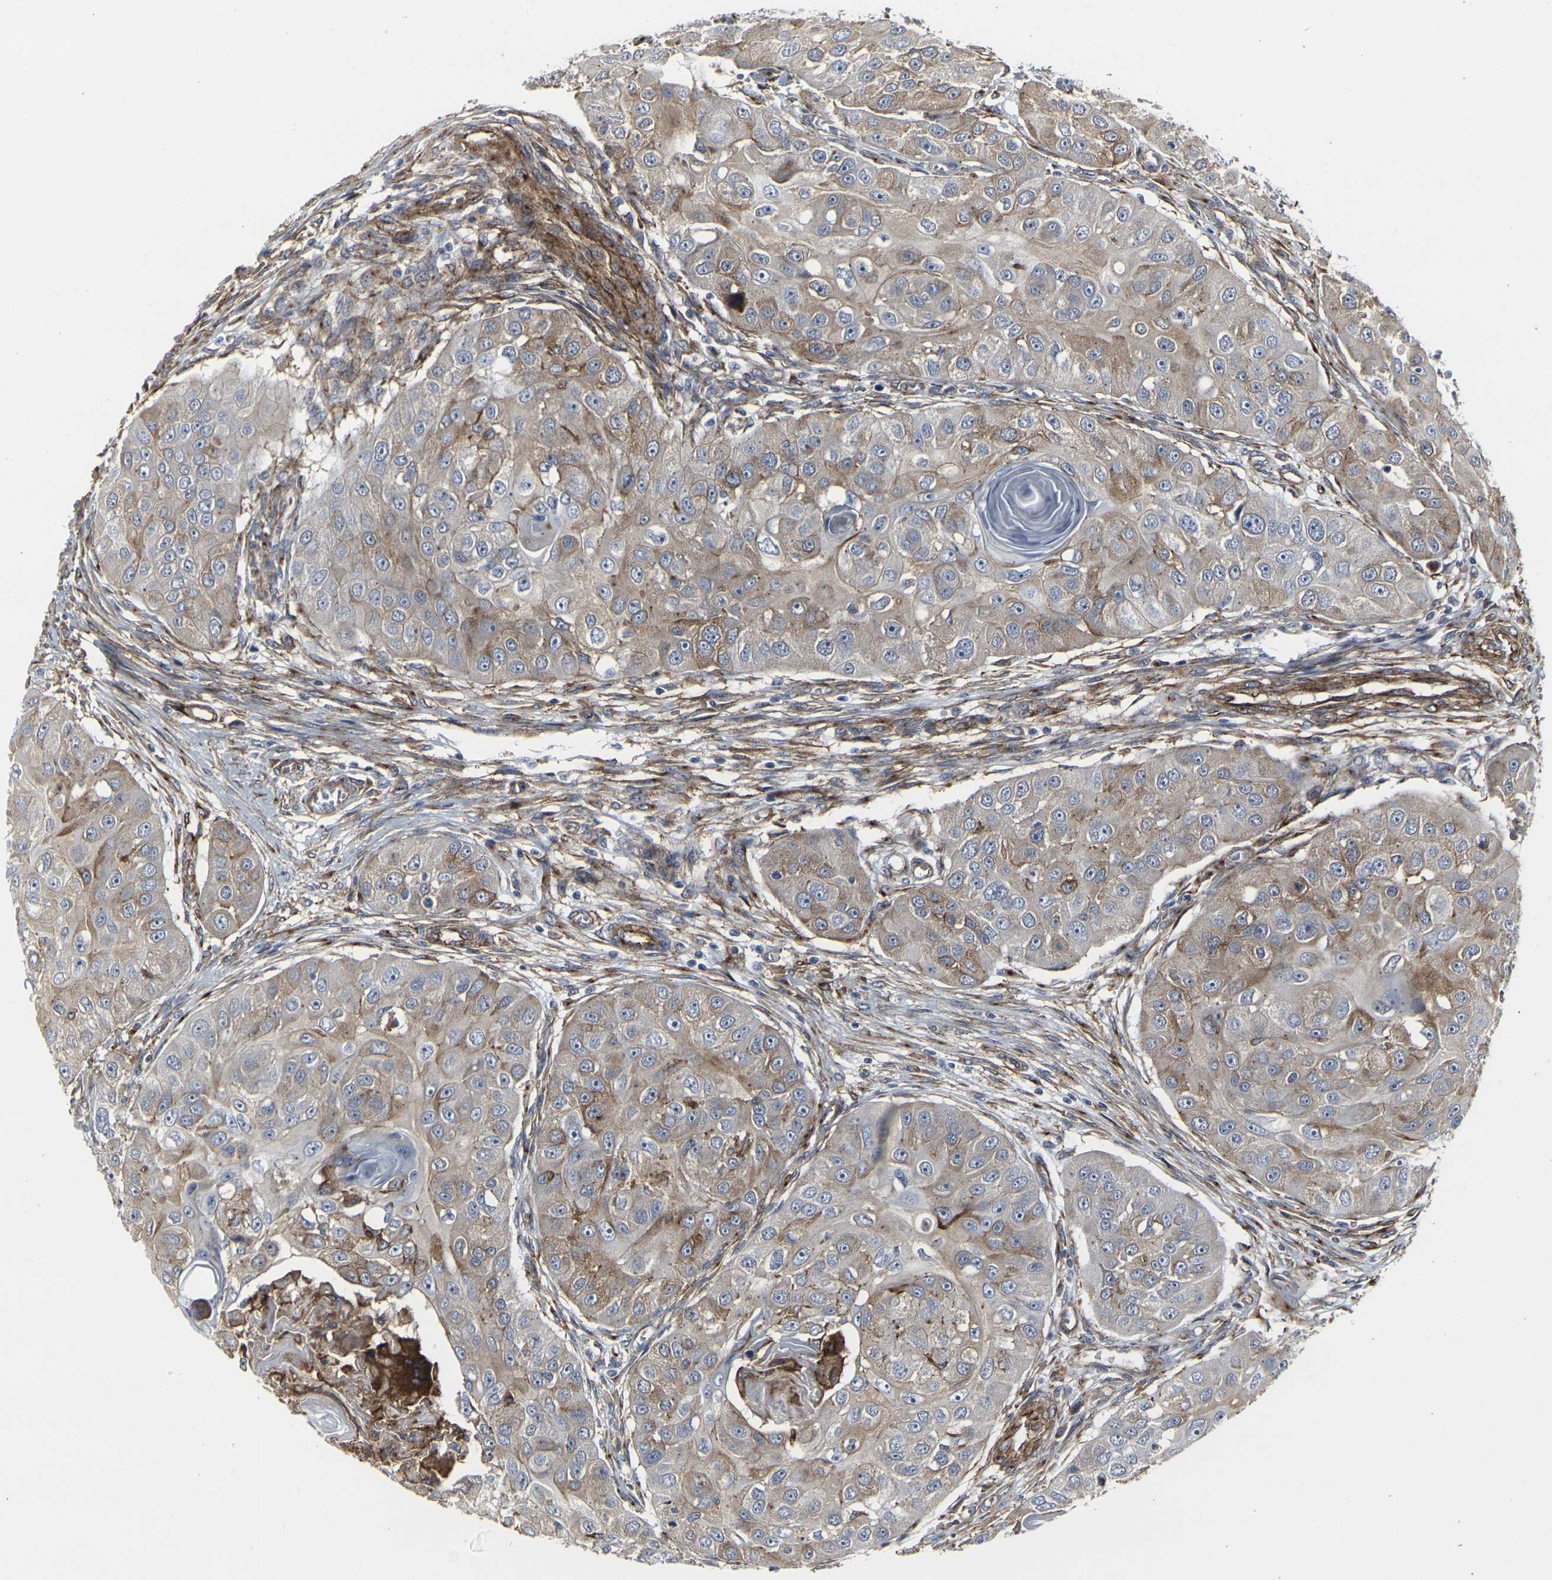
{"staining": {"intensity": "moderate", "quantity": "25%-75%", "location": "cytoplasmic/membranous"}, "tissue": "head and neck cancer", "cell_type": "Tumor cells", "image_type": "cancer", "snomed": [{"axis": "morphology", "description": "Normal tissue, NOS"}, {"axis": "morphology", "description": "Squamous cell carcinoma, NOS"}, {"axis": "topography", "description": "Skeletal muscle"}, {"axis": "topography", "description": "Head-Neck"}], "caption": "The immunohistochemical stain labels moderate cytoplasmic/membranous positivity in tumor cells of head and neck squamous cell carcinoma tissue.", "gene": "MYOF", "patient": {"sex": "male", "age": 51}}